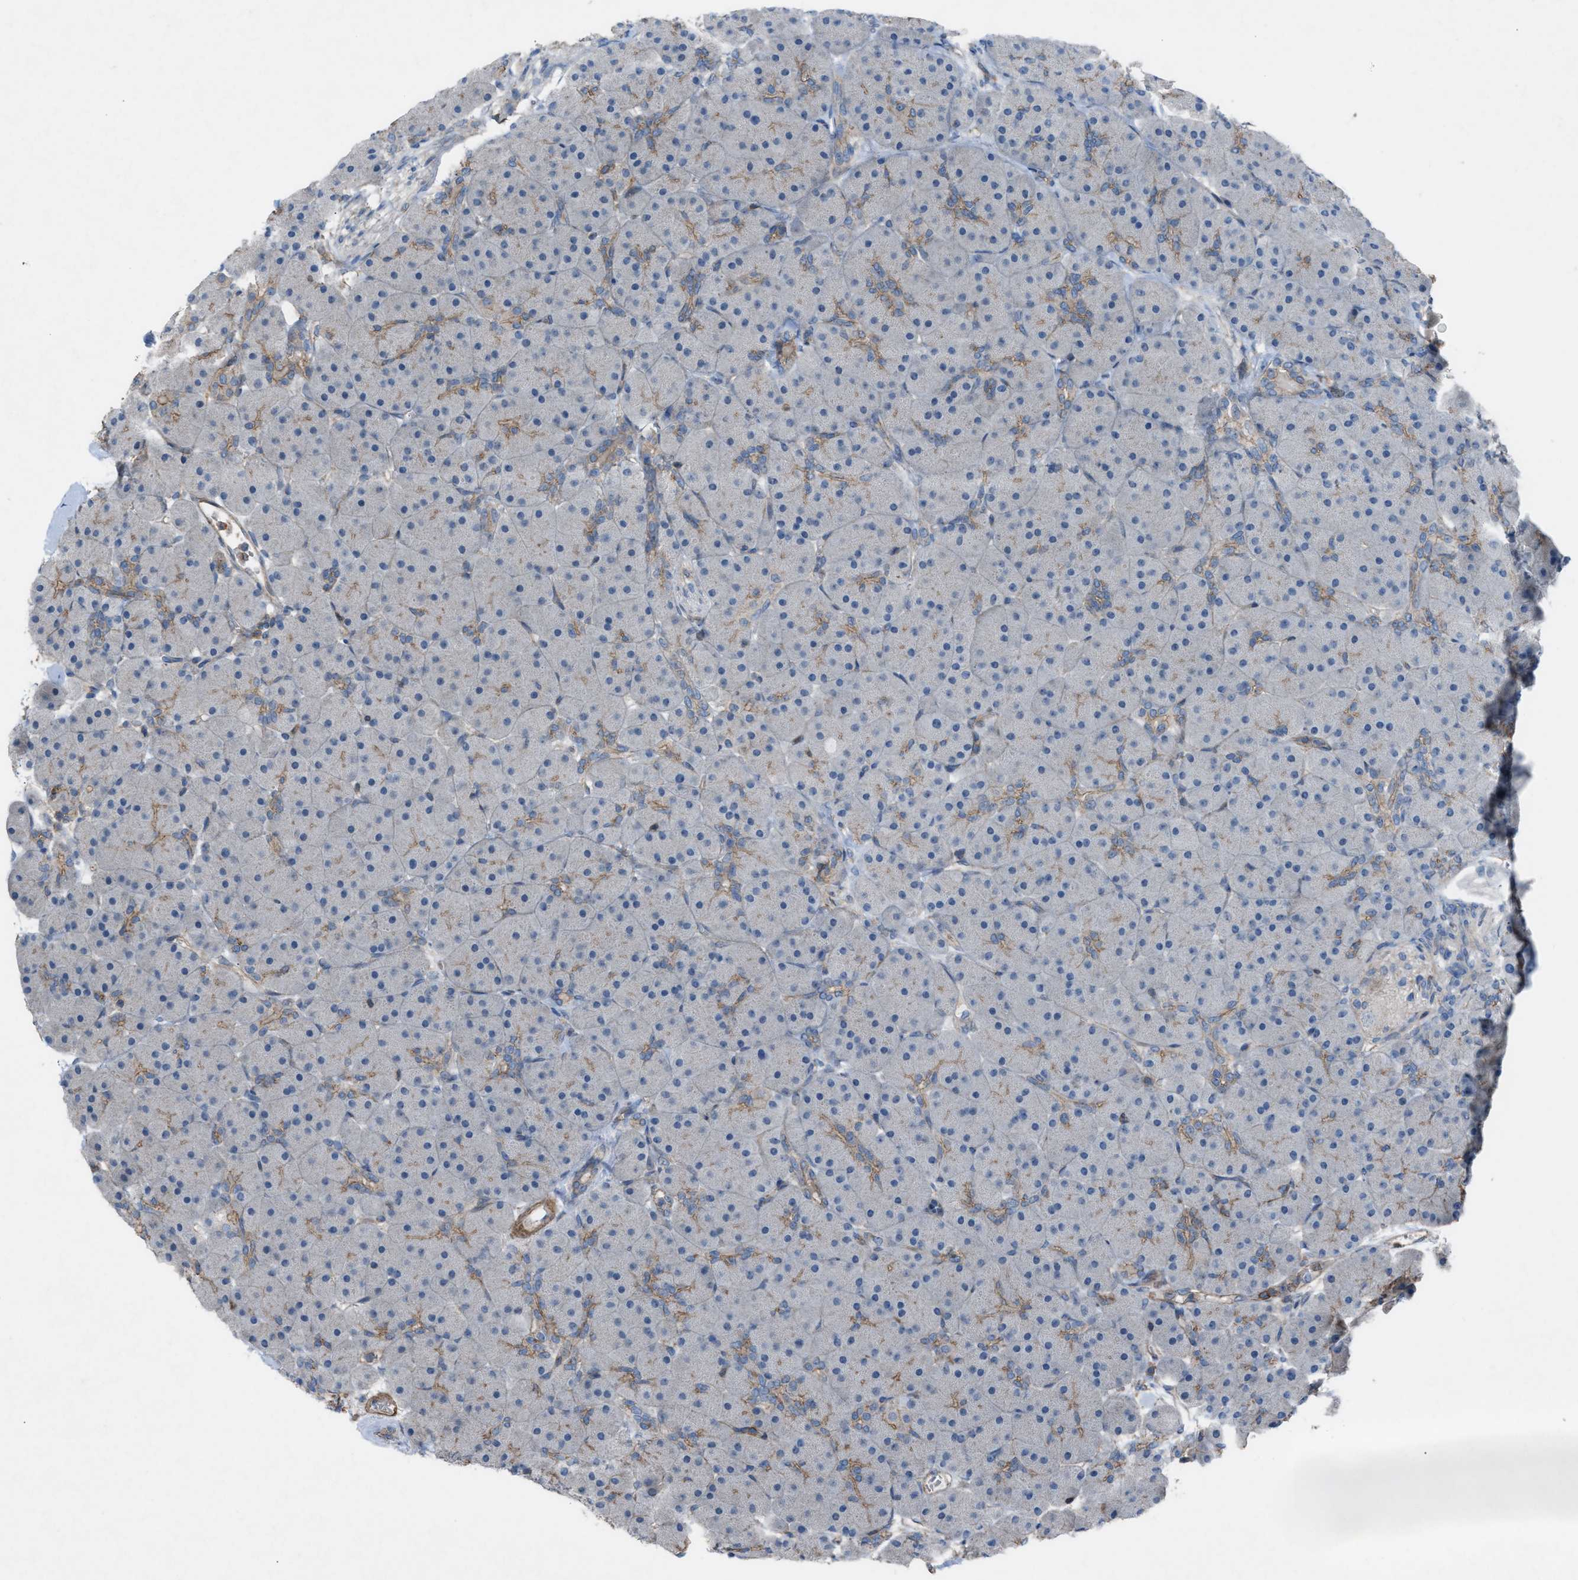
{"staining": {"intensity": "moderate", "quantity": "<25%", "location": "cytoplasmic/membranous"}, "tissue": "pancreas", "cell_type": "Exocrine glandular cells", "image_type": "normal", "snomed": [{"axis": "morphology", "description": "Normal tissue, NOS"}, {"axis": "topography", "description": "Pancreas"}], "caption": "Immunohistochemistry photomicrograph of unremarkable pancreas stained for a protein (brown), which displays low levels of moderate cytoplasmic/membranous expression in approximately <25% of exocrine glandular cells.", "gene": "NCK2", "patient": {"sex": "male", "age": 66}}